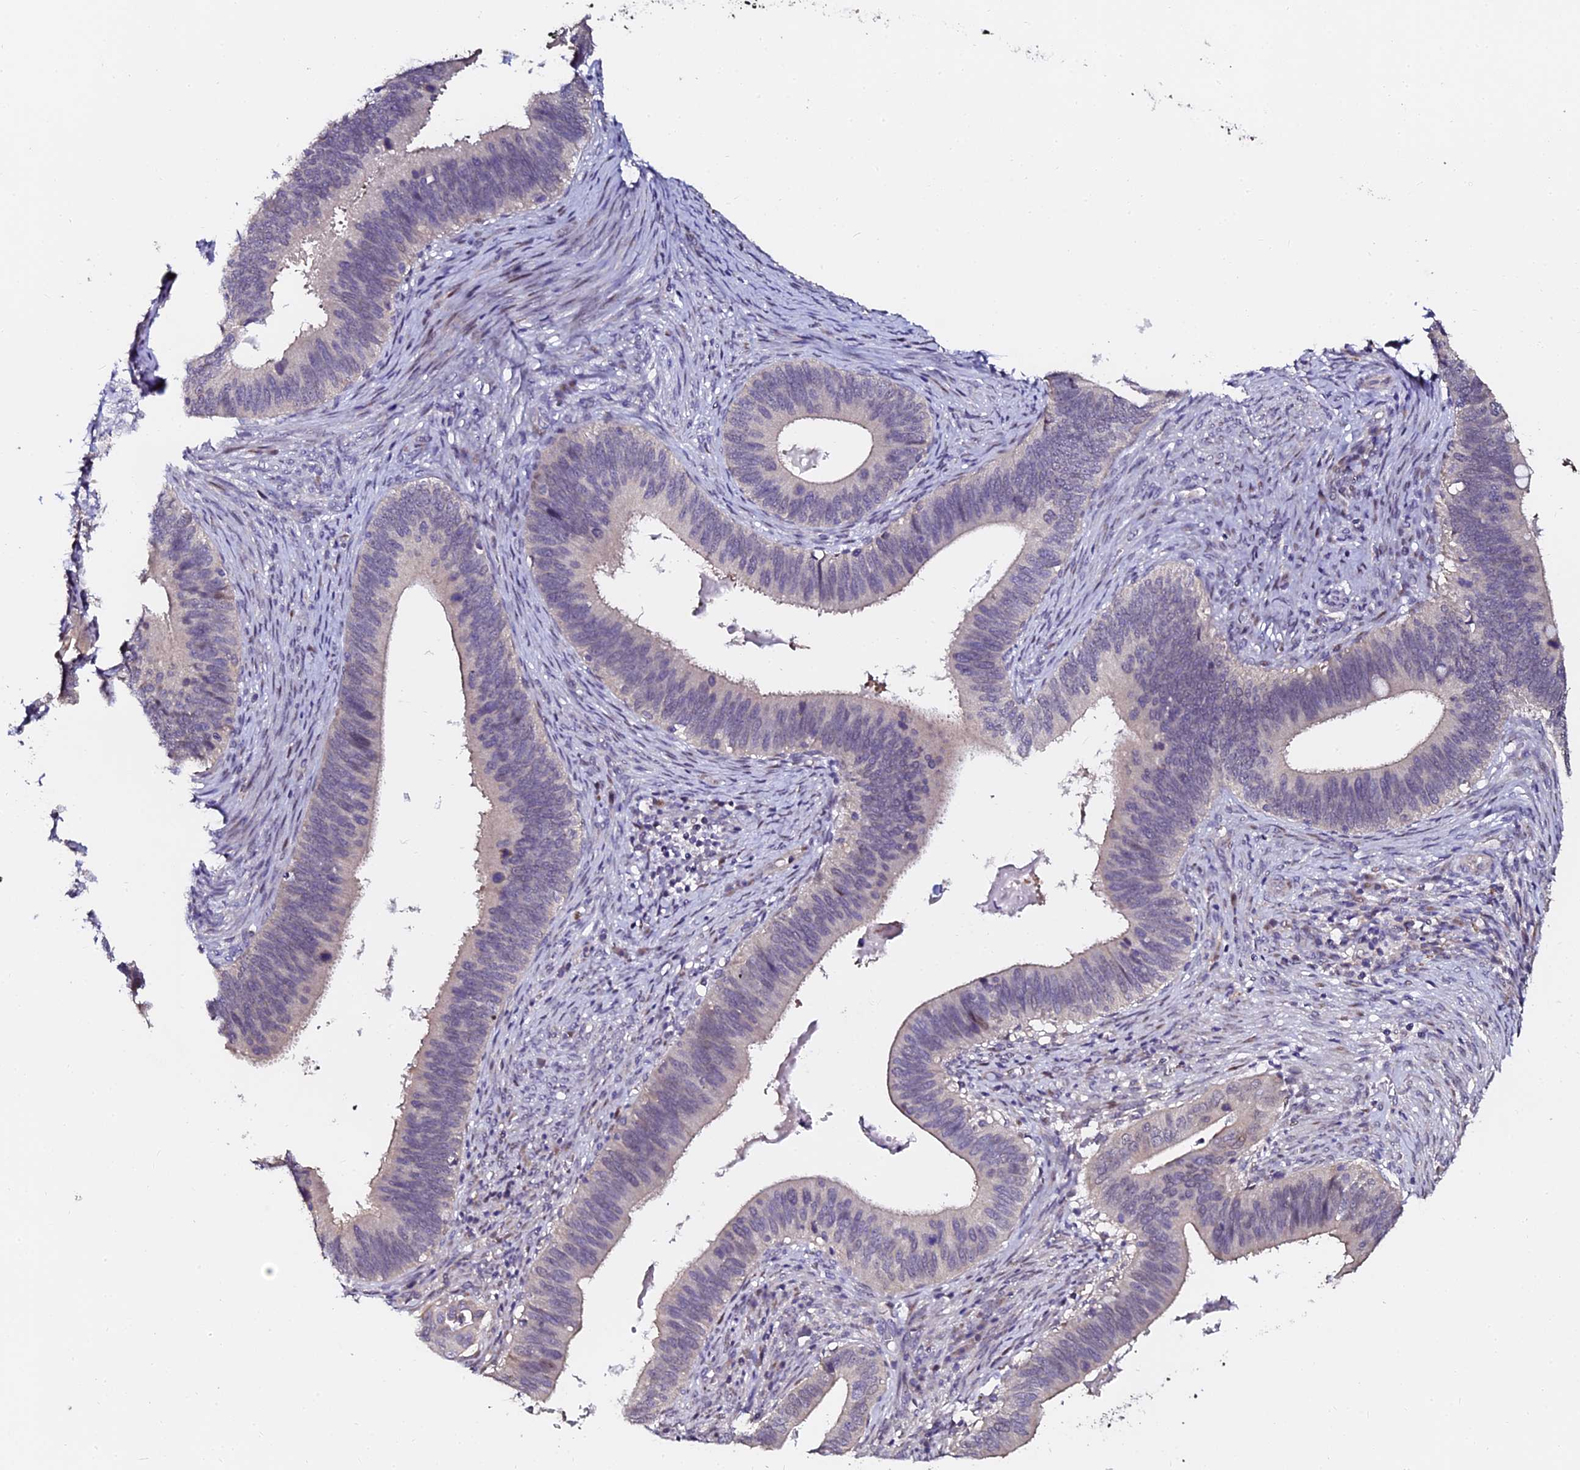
{"staining": {"intensity": "negative", "quantity": "none", "location": "none"}, "tissue": "cervical cancer", "cell_type": "Tumor cells", "image_type": "cancer", "snomed": [{"axis": "morphology", "description": "Adenocarcinoma, NOS"}, {"axis": "topography", "description": "Cervix"}], "caption": "DAB immunohistochemical staining of human cervical cancer exhibits no significant positivity in tumor cells. Brightfield microscopy of immunohistochemistry (IHC) stained with DAB (brown) and hematoxylin (blue), captured at high magnification.", "gene": "GPN3", "patient": {"sex": "female", "age": 42}}